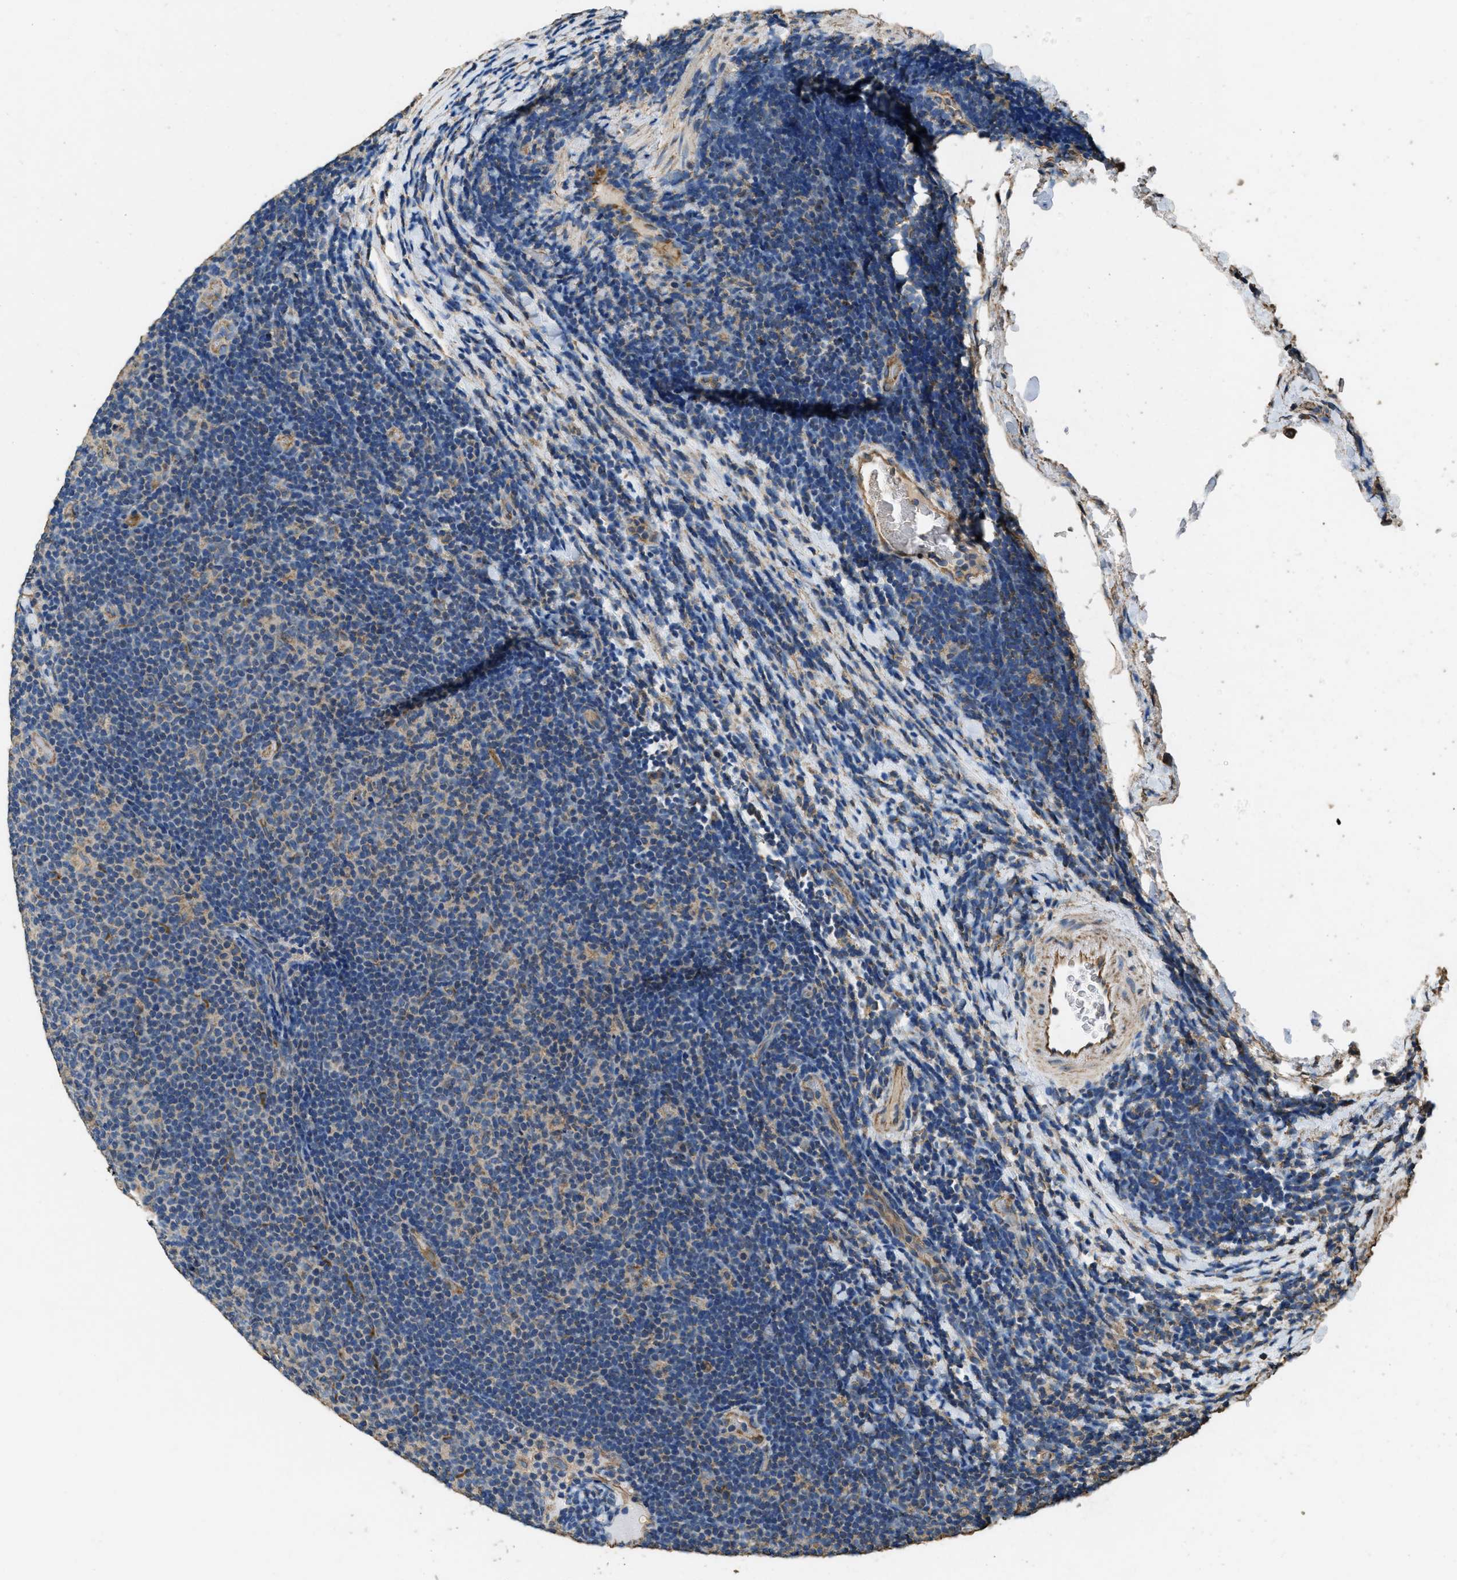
{"staining": {"intensity": "moderate", "quantity": "<25%", "location": "cytoplasmic/membranous"}, "tissue": "lymphoma", "cell_type": "Tumor cells", "image_type": "cancer", "snomed": [{"axis": "morphology", "description": "Malignant lymphoma, non-Hodgkin's type, Low grade"}, {"axis": "topography", "description": "Lymph node"}], "caption": "Human low-grade malignant lymphoma, non-Hodgkin's type stained with a protein marker exhibits moderate staining in tumor cells.", "gene": "CYRIA", "patient": {"sex": "male", "age": 83}}